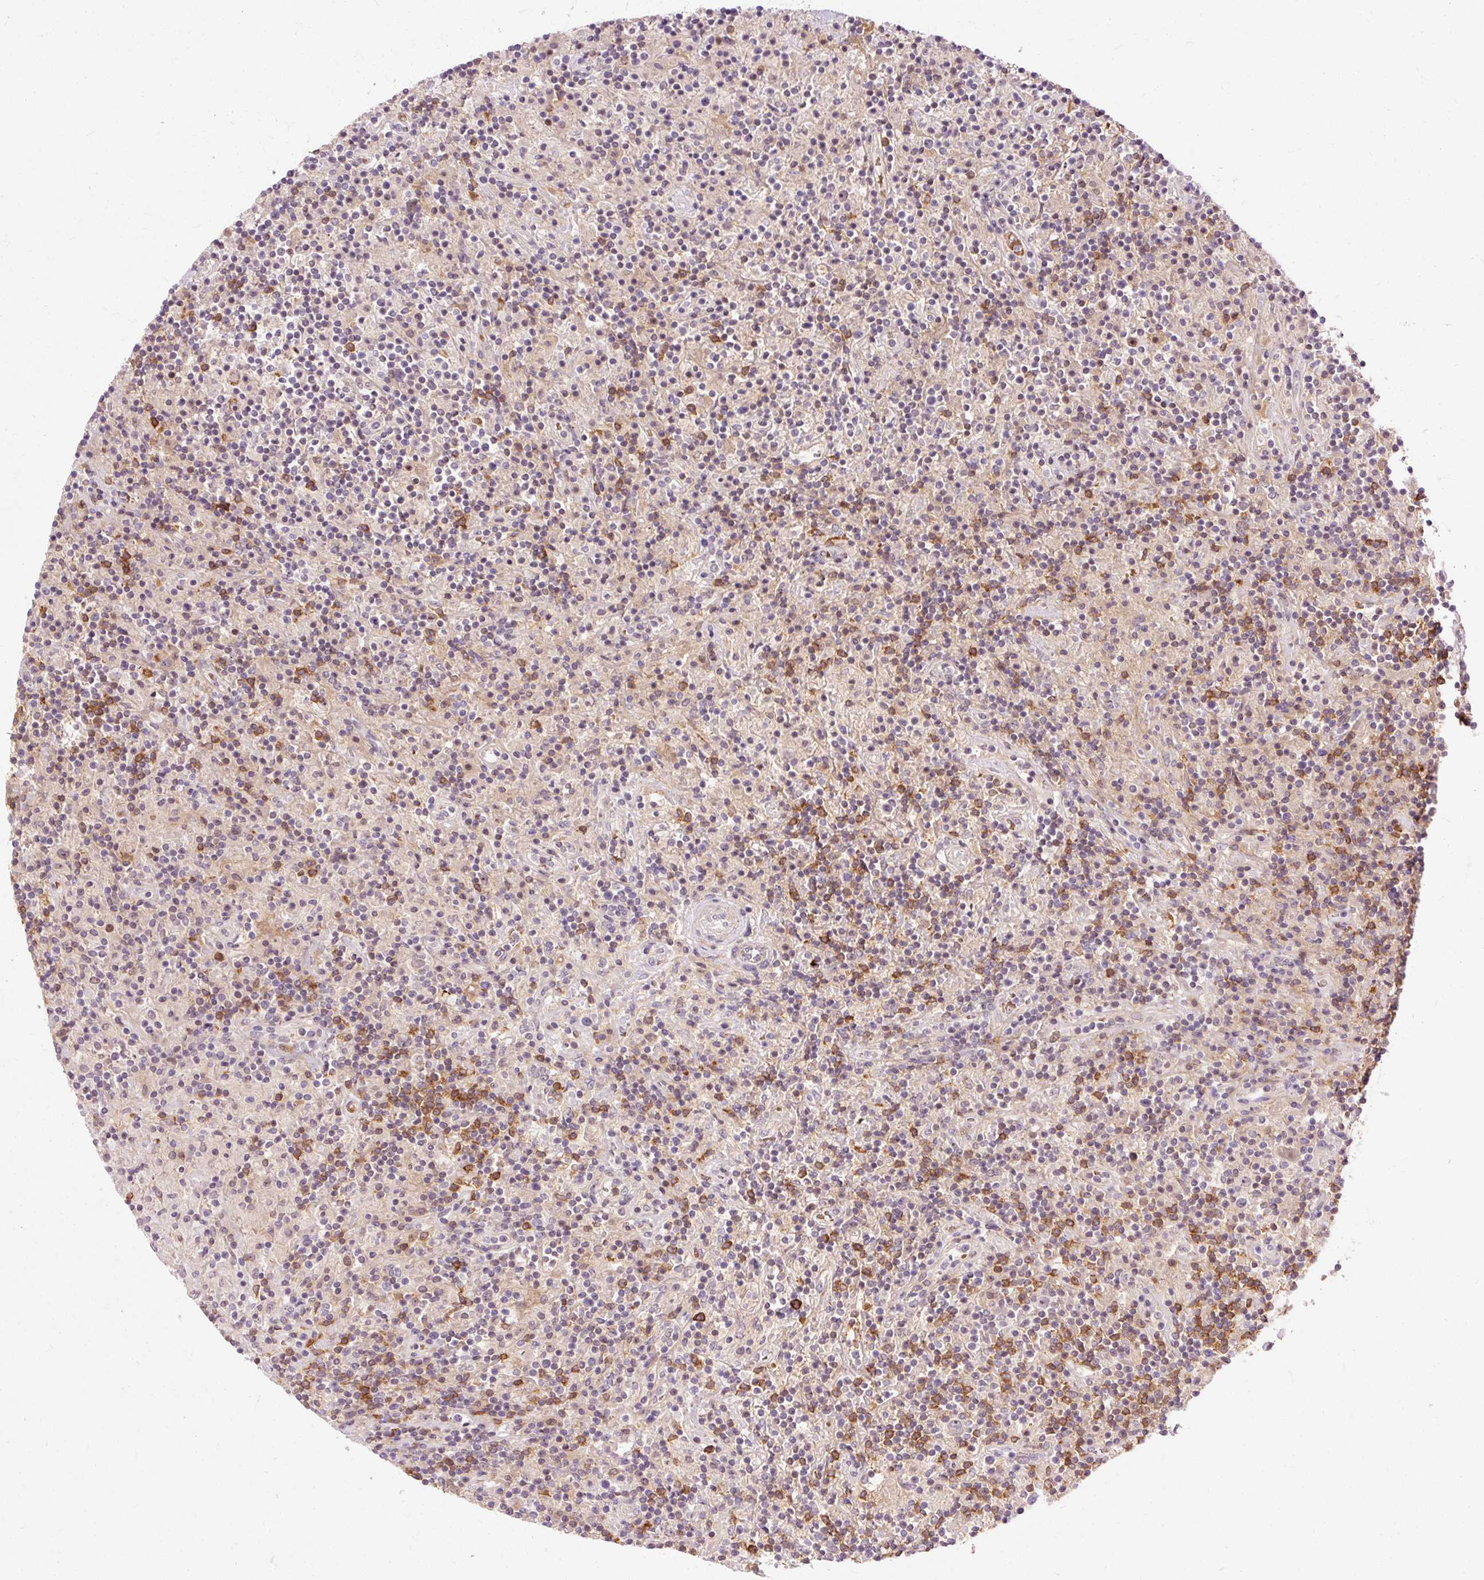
{"staining": {"intensity": "negative", "quantity": "none", "location": "none"}, "tissue": "lymphoma", "cell_type": "Tumor cells", "image_type": "cancer", "snomed": [{"axis": "morphology", "description": "Hodgkin's disease, NOS"}, {"axis": "topography", "description": "Lymph node"}], "caption": "There is no significant positivity in tumor cells of lymphoma.", "gene": "CEBPZ", "patient": {"sex": "male", "age": 70}}